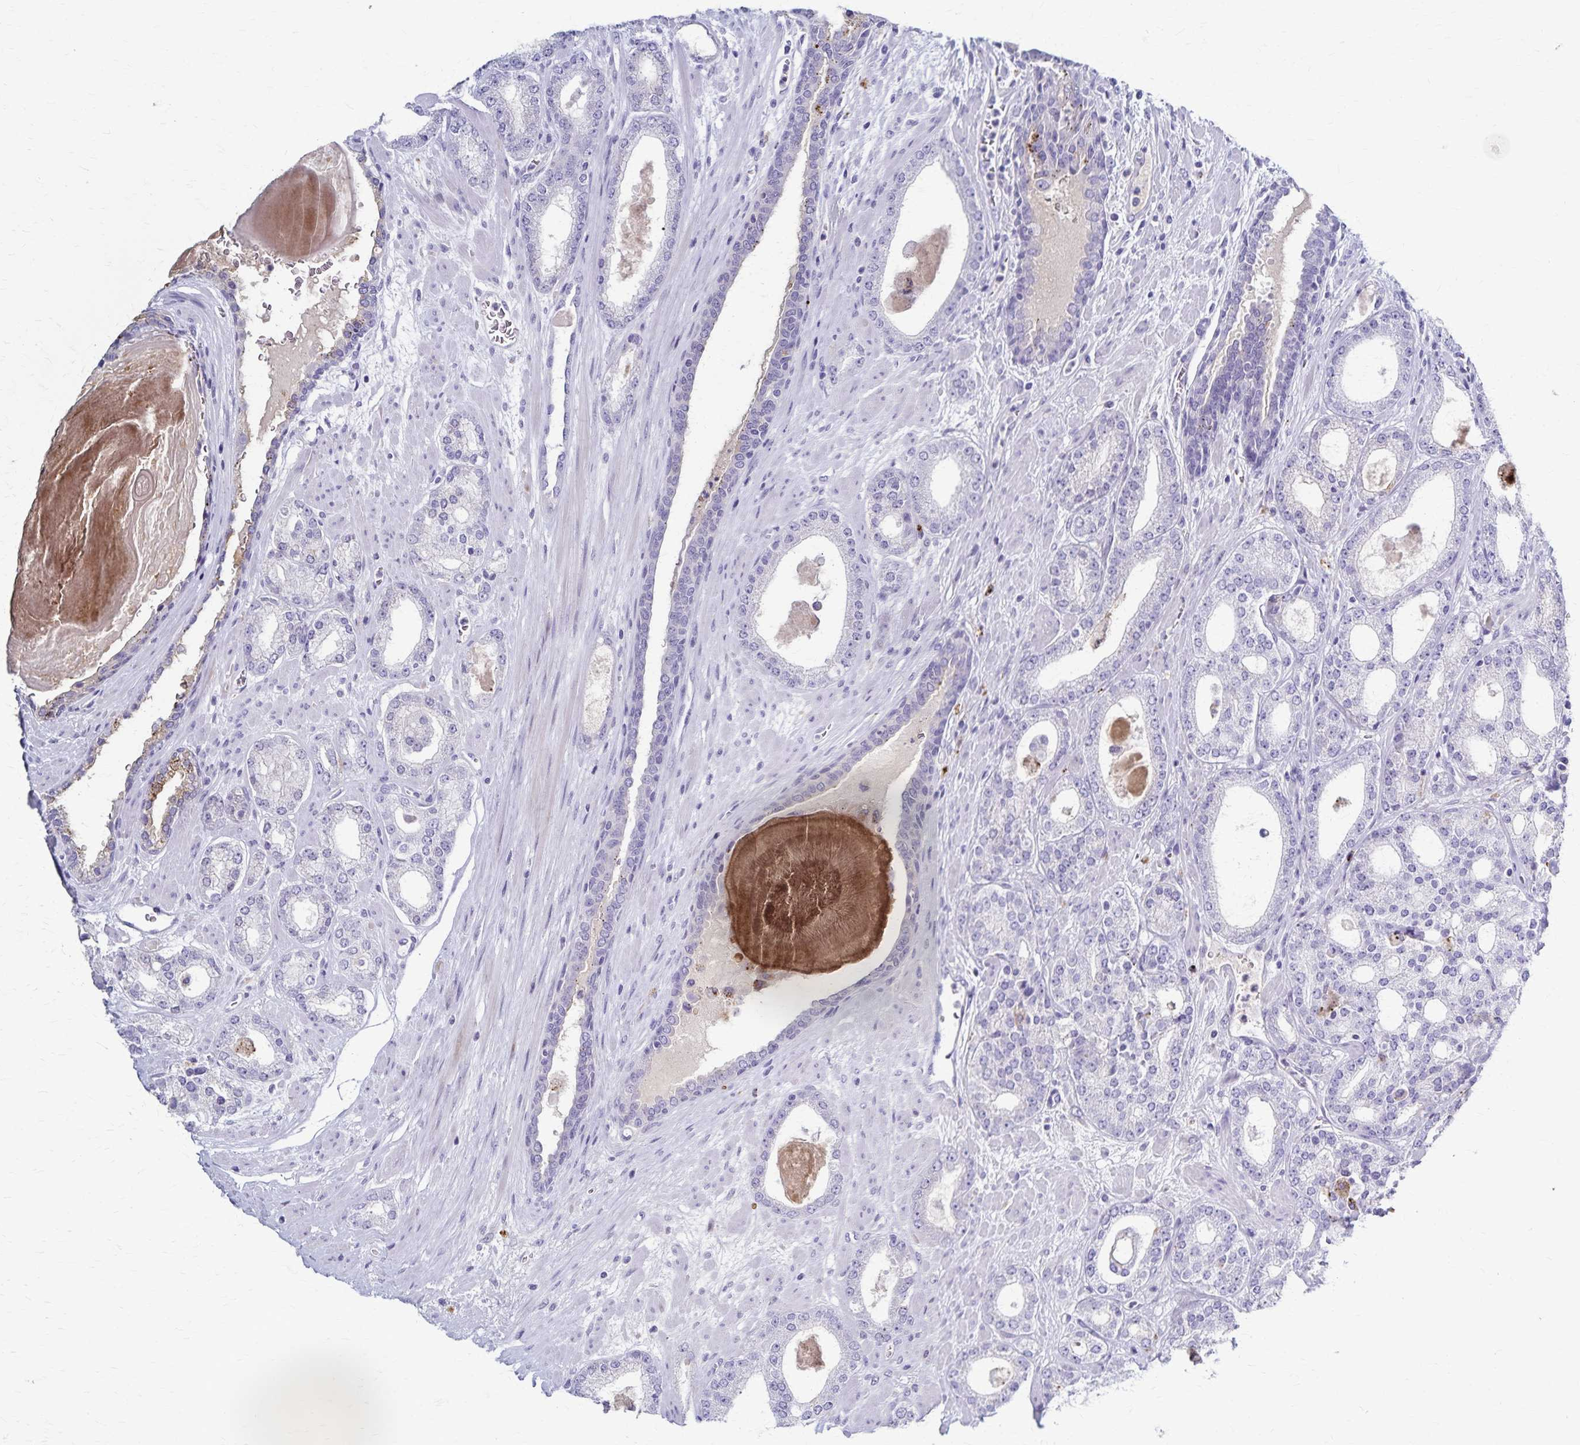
{"staining": {"intensity": "negative", "quantity": "none", "location": "none"}, "tissue": "prostate cancer", "cell_type": "Tumor cells", "image_type": "cancer", "snomed": [{"axis": "morphology", "description": "Adenocarcinoma, High grade"}, {"axis": "topography", "description": "Prostate"}], "caption": "The histopathology image reveals no significant positivity in tumor cells of prostate cancer.", "gene": "TMEM60", "patient": {"sex": "male", "age": 64}}